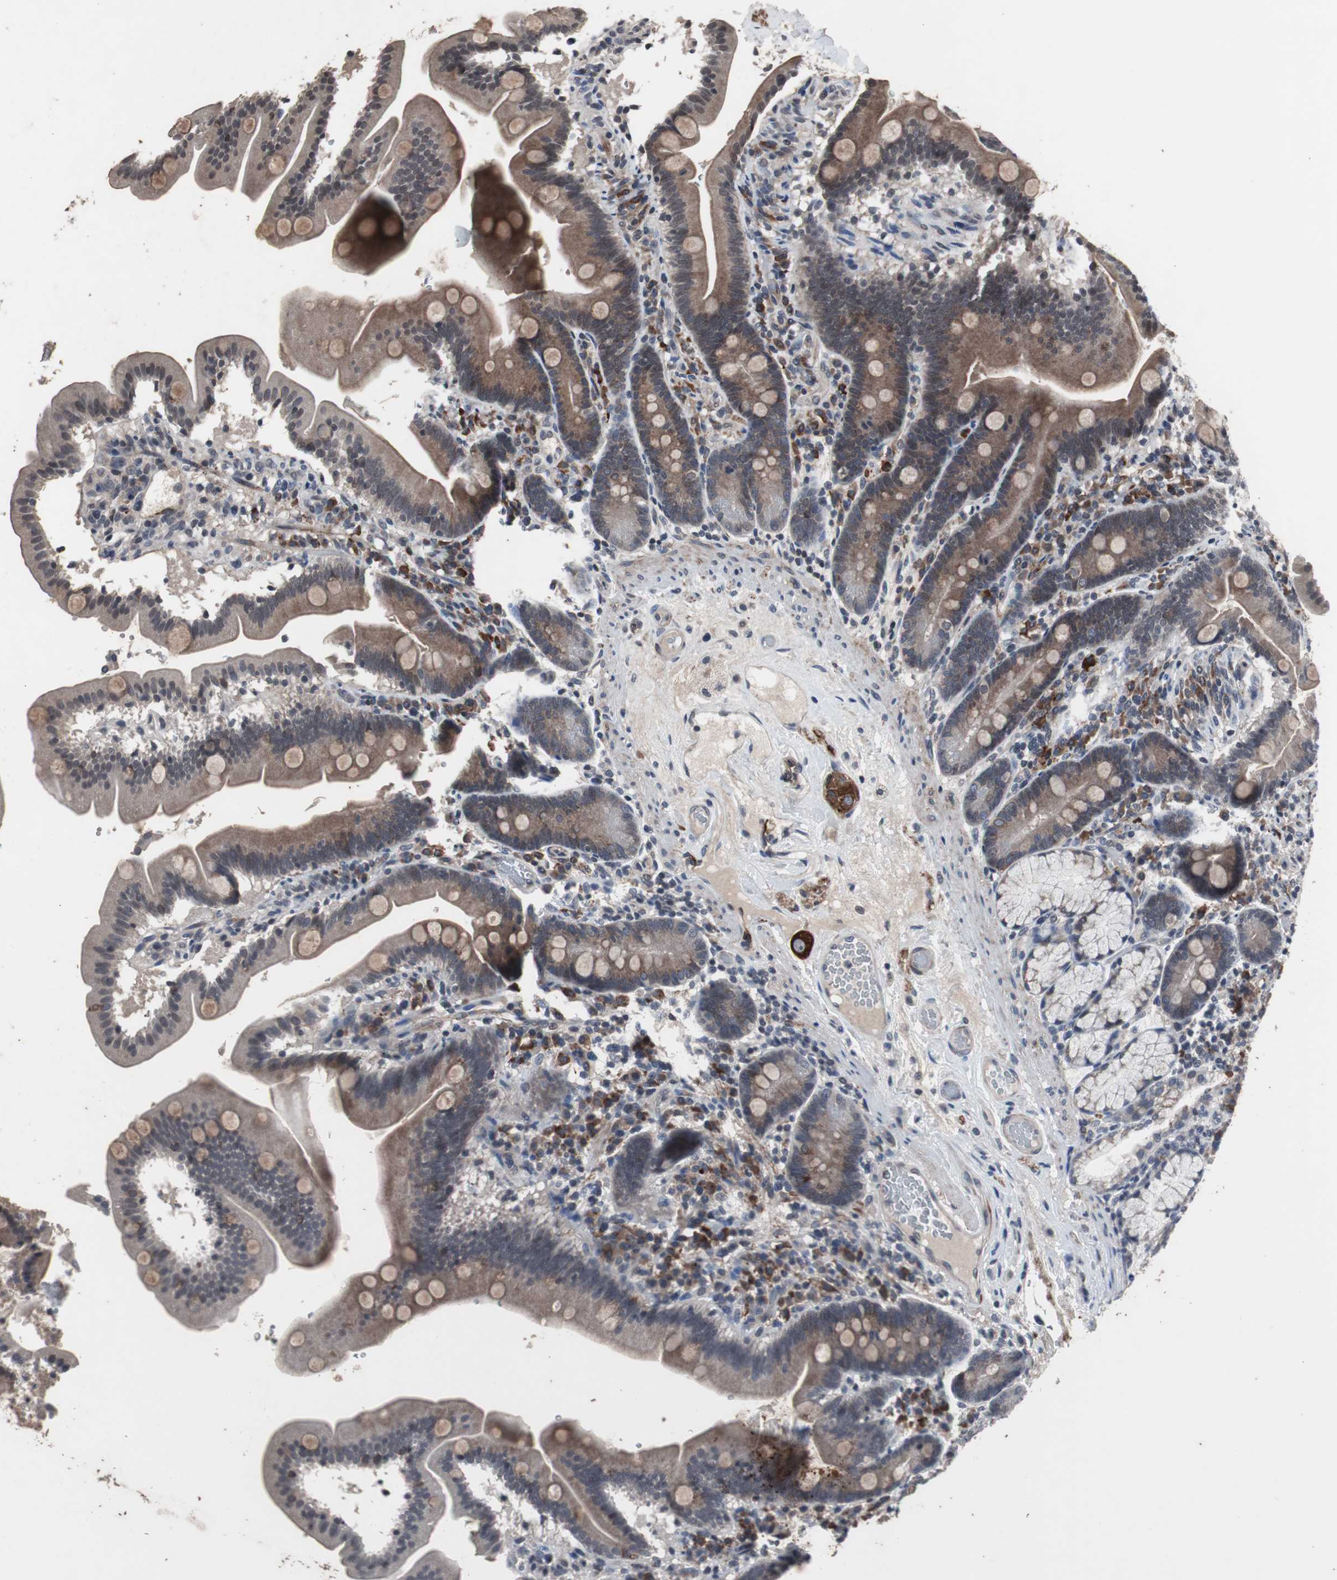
{"staining": {"intensity": "weak", "quantity": ">75%", "location": "cytoplasmic/membranous"}, "tissue": "duodenum", "cell_type": "Glandular cells", "image_type": "normal", "snomed": [{"axis": "morphology", "description": "Normal tissue, NOS"}, {"axis": "topography", "description": "Duodenum"}], "caption": "Glandular cells show low levels of weak cytoplasmic/membranous staining in about >75% of cells in unremarkable human duodenum.", "gene": "CRADD", "patient": {"sex": "male", "age": 54}}